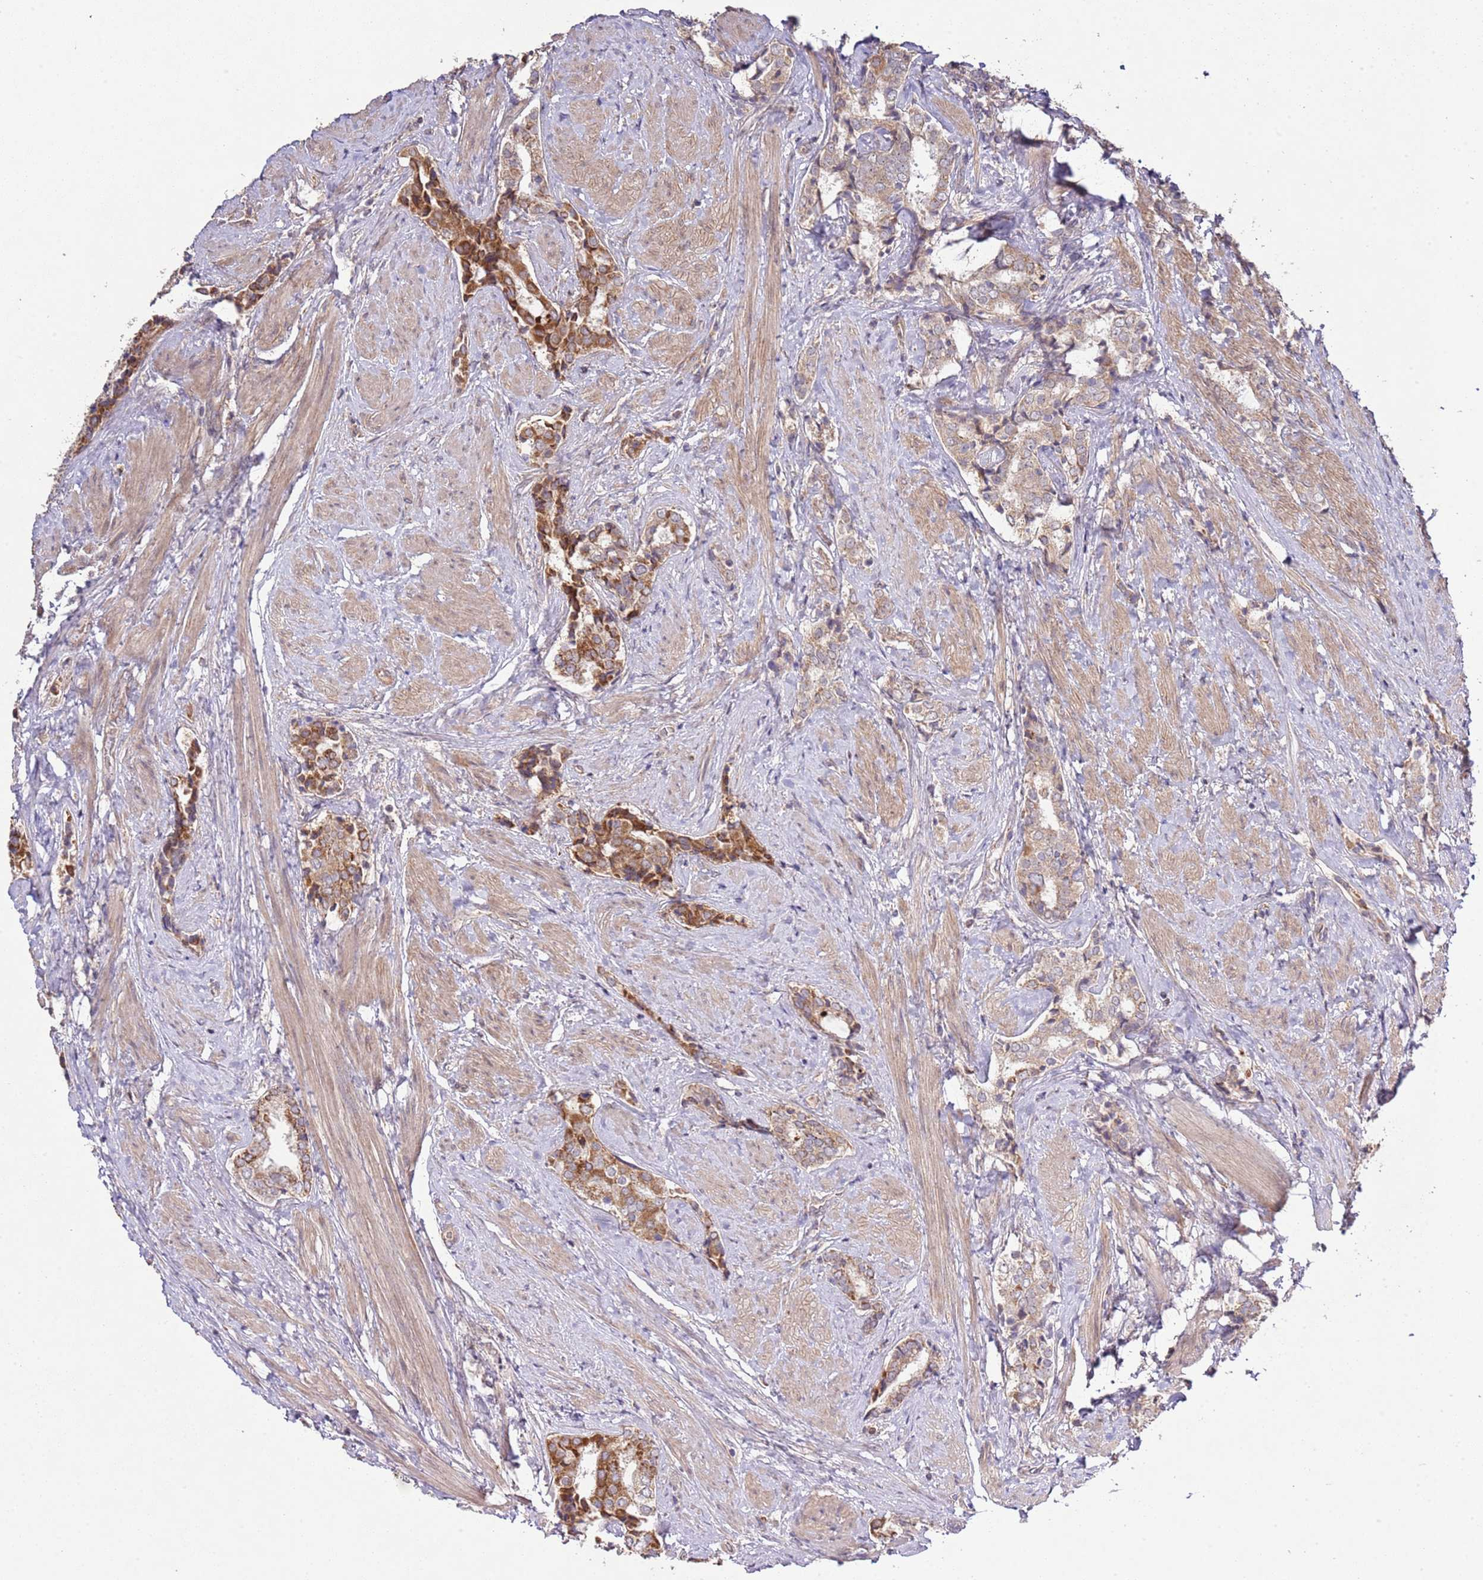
{"staining": {"intensity": "moderate", "quantity": "25%-75%", "location": "cytoplasmic/membranous"}, "tissue": "prostate cancer", "cell_type": "Tumor cells", "image_type": "cancer", "snomed": [{"axis": "morphology", "description": "Adenocarcinoma, High grade"}, {"axis": "topography", "description": "Prostate"}], "caption": "High-magnification brightfield microscopy of prostate cancer (high-grade adenocarcinoma) stained with DAB (brown) and counterstained with hematoxylin (blue). tumor cells exhibit moderate cytoplasmic/membranous expression is seen in approximately25%-75% of cells.", "gene": "IVD", "patient": {"sex": "male", "age": 71}}